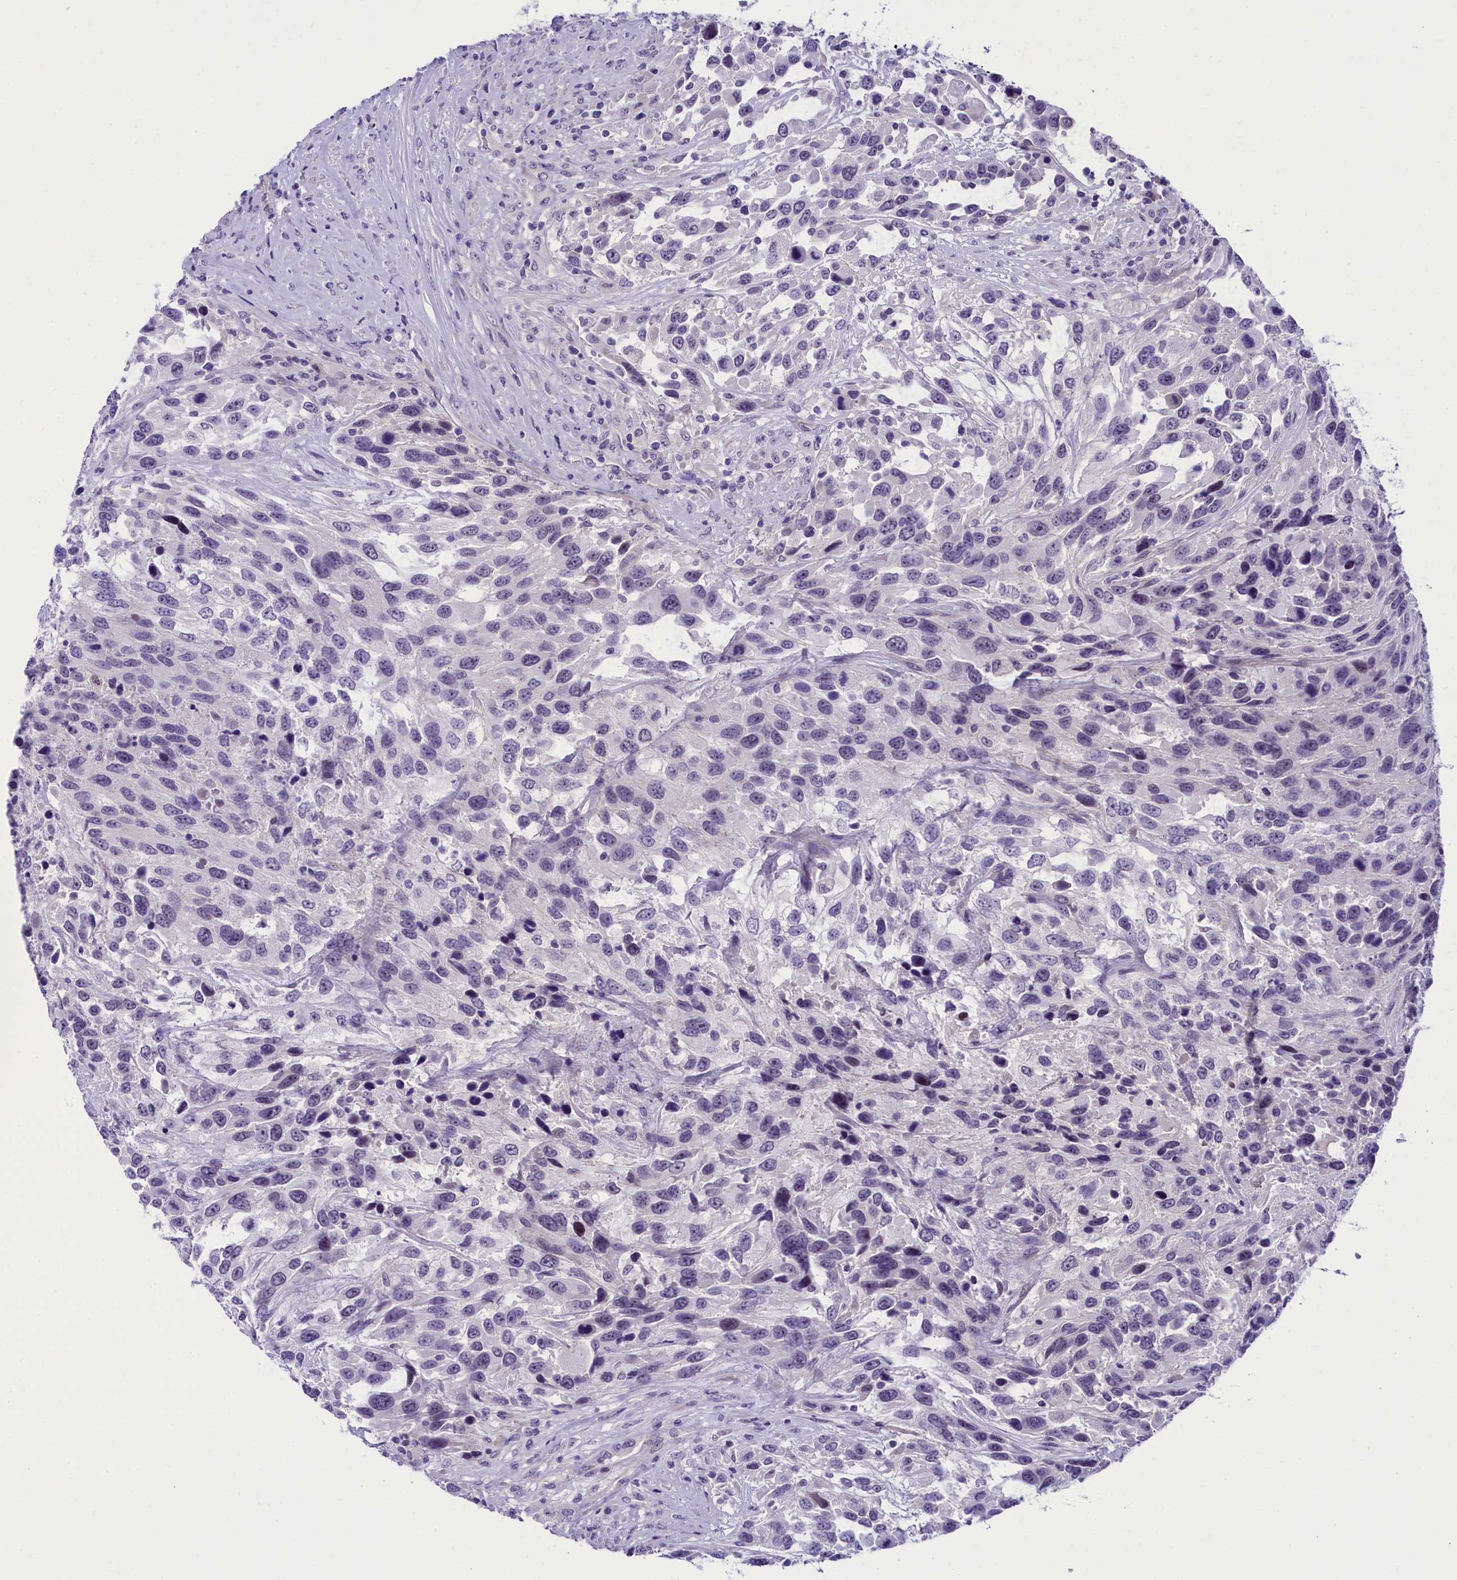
{"staining": {"intensity": "negative", "quantity": "none", "location": "none"}, "tissue": "urothelial cancer", "cell_type": "Tumor cells", "image_type": "cancer", "snomed": [{"axis": "morphology", "description": "Urothelial carcinoma, High grade"}, {"axis": "topography", "description": "Urinary bladder"}], "caption": "High power microscopy image of an immunohistochemistry photomicrograph of urothelial carcinoma (high-grade), revealing no significant positivity in tumor cells.", "gene": "PRR15", "patient": {"sex": "female", "age": 70}}